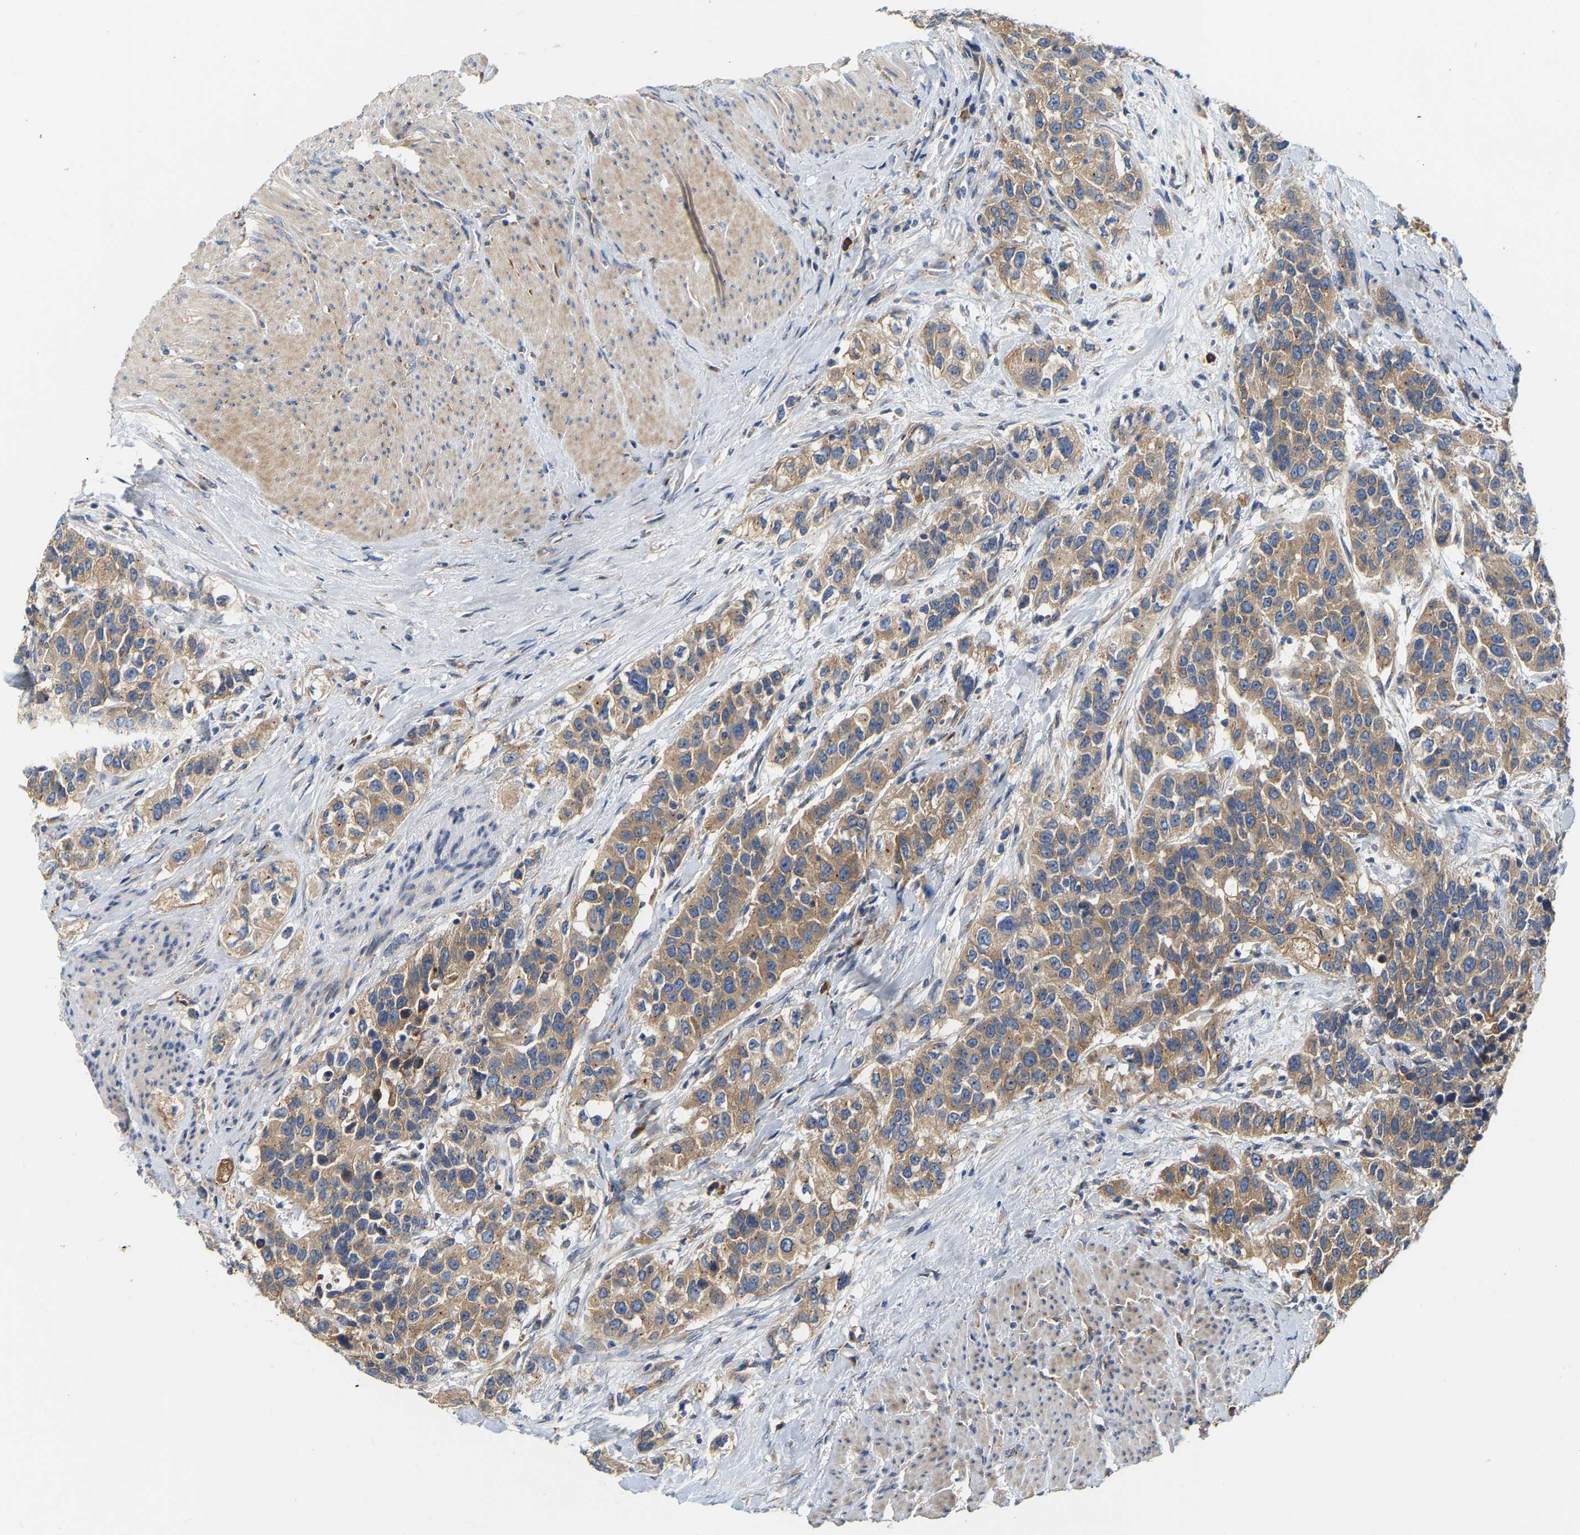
{"staining": {"intensity": "moderate", "quantity": ">75%", "location": "cytoplasmic/membranous"}, "tissue": "urothelial cancer", "cell_type": "Tumor cells", "image_type": "cancer", "snomed": [{"axis": "morphology", "description": "Urothelial carcinoma, High grade"}, {"axis": "topography", "description": "Urinary bladder"}], "caption": "Immunohistochemistry (IHC) of human high-grade urothelial carcinoma displays medium levels of moderate cytoplasmic/membranous positivity in approximately >75% of tumor cells.", "gene": "PCNT", "patient": {"sex": "female", "age": 80}}